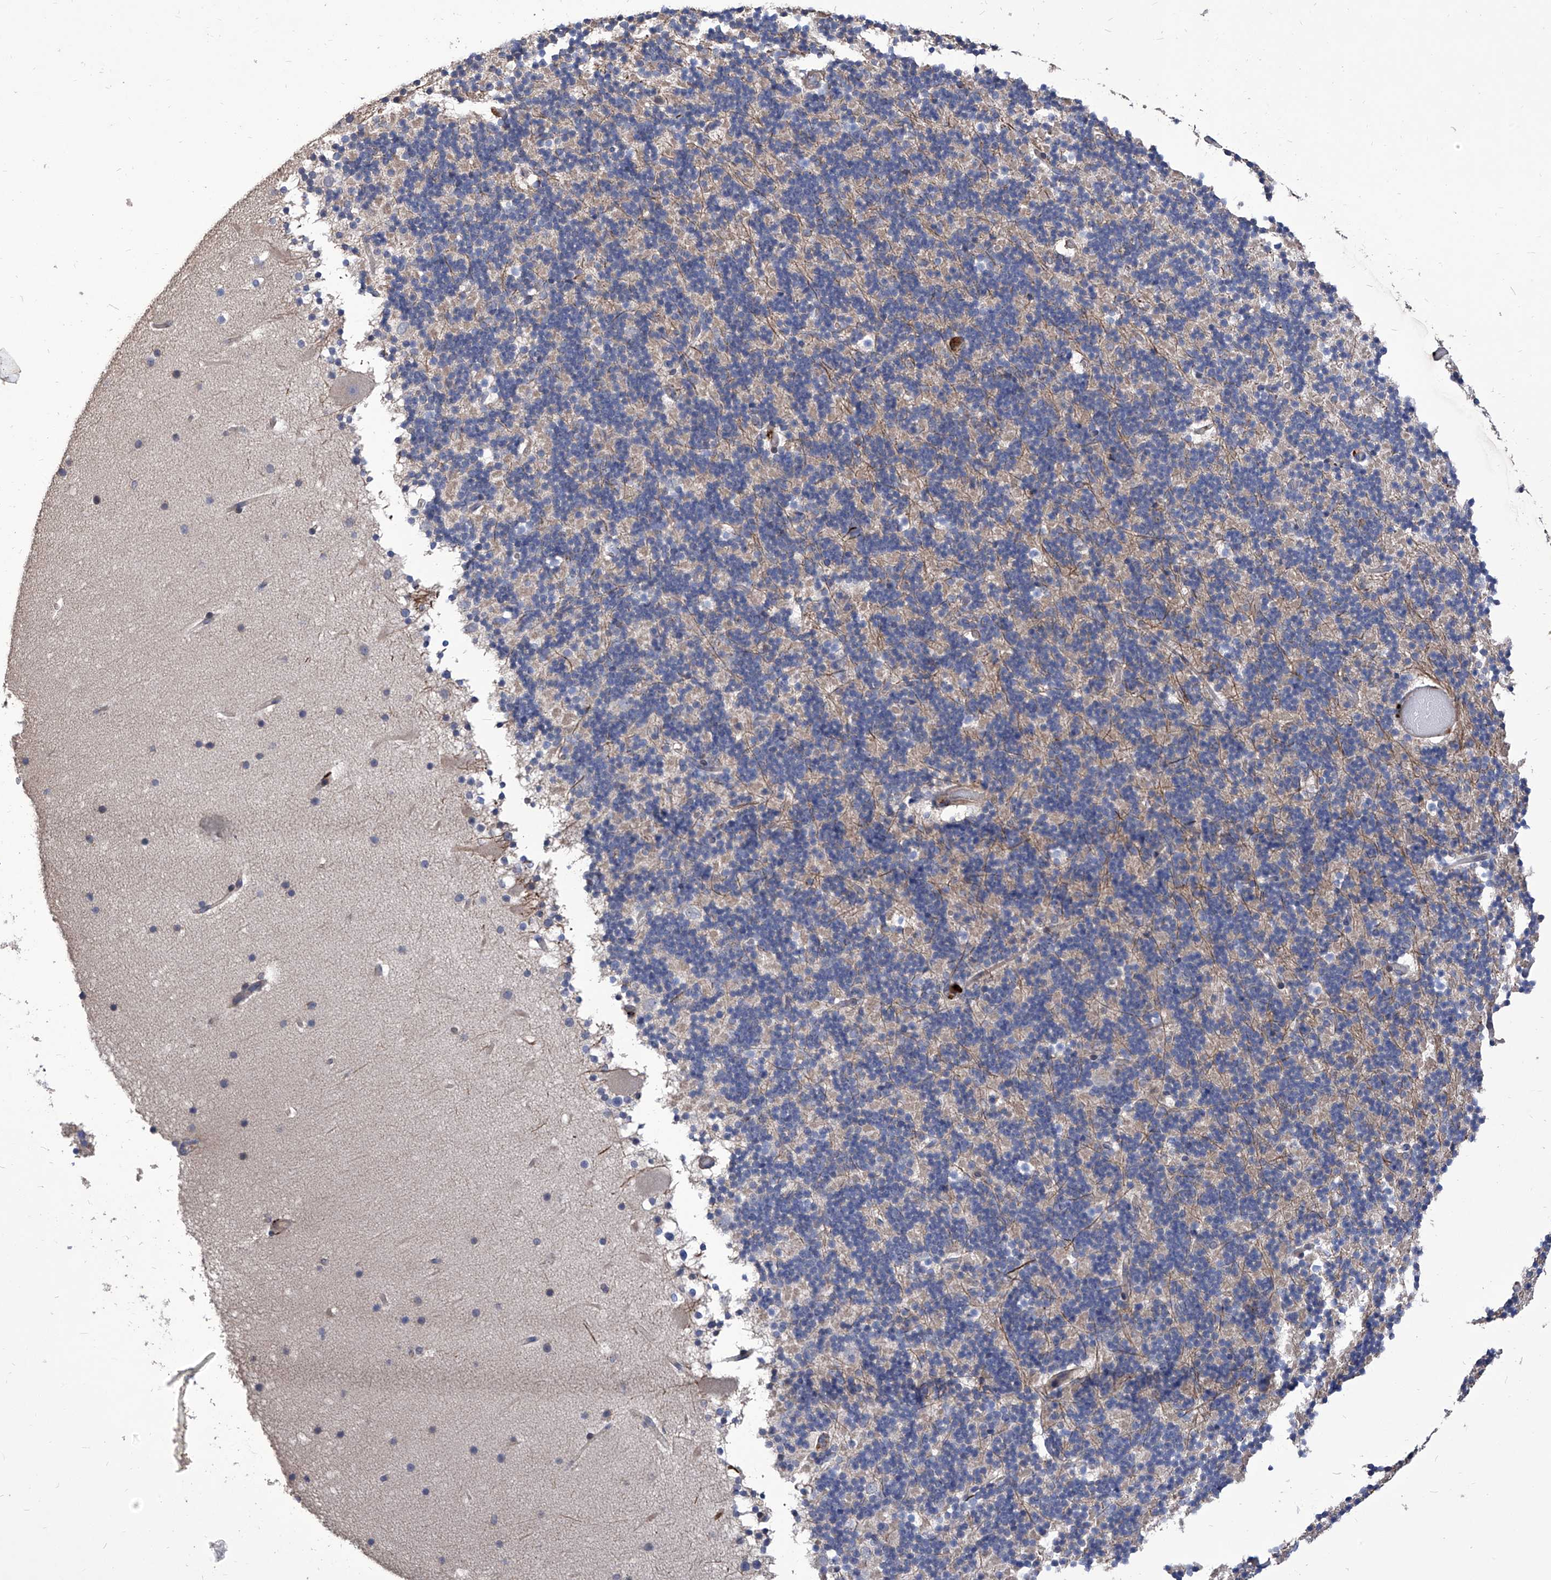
{"staining": {"intensity": "negative", "quantity": "none", "location": "none"}, "tissue": "cerebellum", "cell_type": "Cells in granular layer", "image_type": "normal", "snomed": [{"axis": "morphology", "description": "Normal tissue, NOS"}, {"axis": "topography", "description": "Cerebellum"}], "caption": "This image is of benign cerebellum stained with immunohistochemistry (IHC) to label a protein in brown with the nuclei are counter-stained blue. There is no positivity in cells in granular layer.", "gene": "TJAP1", "patient": {"sex": "male", "age": 57}}